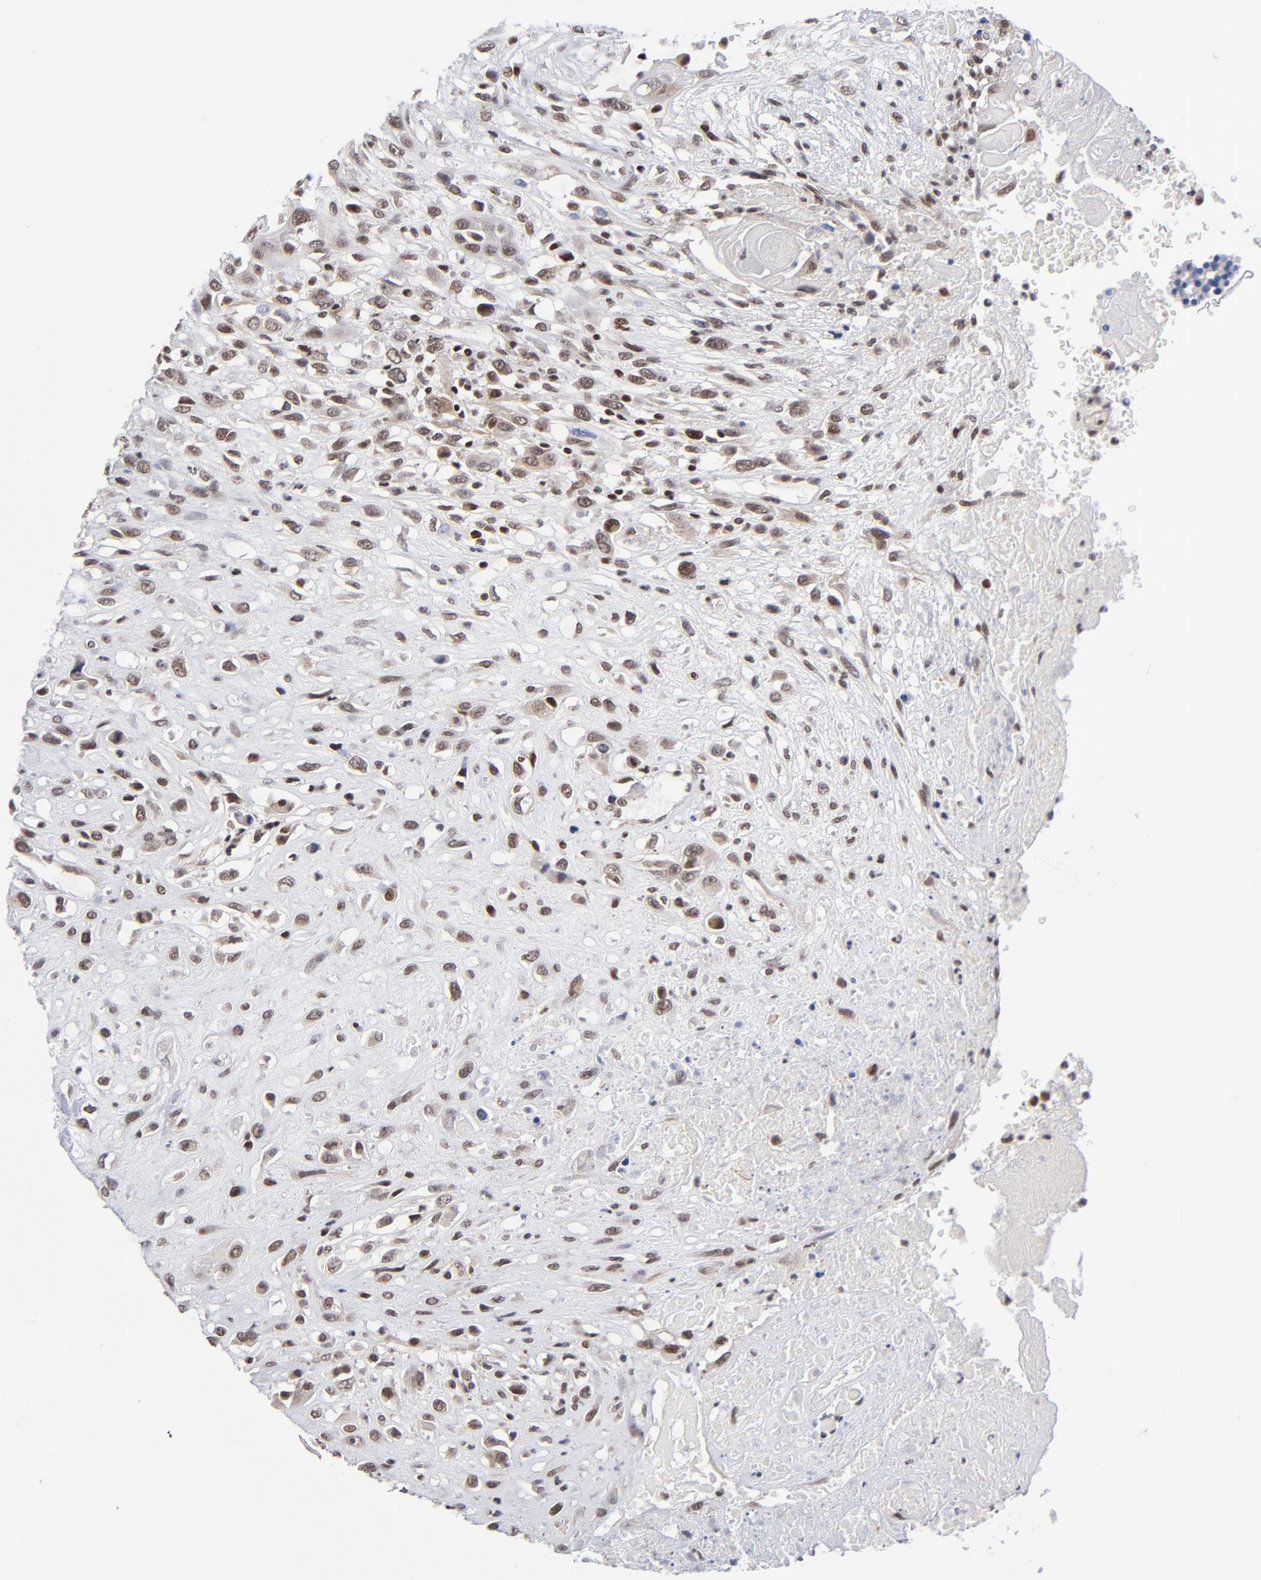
{"staining": {"intensity": "strong", "quantity": ">75%", "location": "nuclear"}, "tissue": "head and neck cancer", "cell_type": "Tumor cells", "image_type": "cancer", "snomed": [{"axis": "morphology", "description": "Necrosis, NOS"}, {"axis": "morphology", "description": "Neoplasm, malignant, NOS"}, {"axis": "topography", "description": "Salivary gland"}, {"axis": "topography", "description": "Head-Neck"}], "caption": "Protein expression analysis of head and neck cancer (neoplasm (malignant)) displays strong nuclear positivity in approximately >75% of tumor cells.", "gene": "CTCF", "patient": {"sex": "male", "age": 43}}